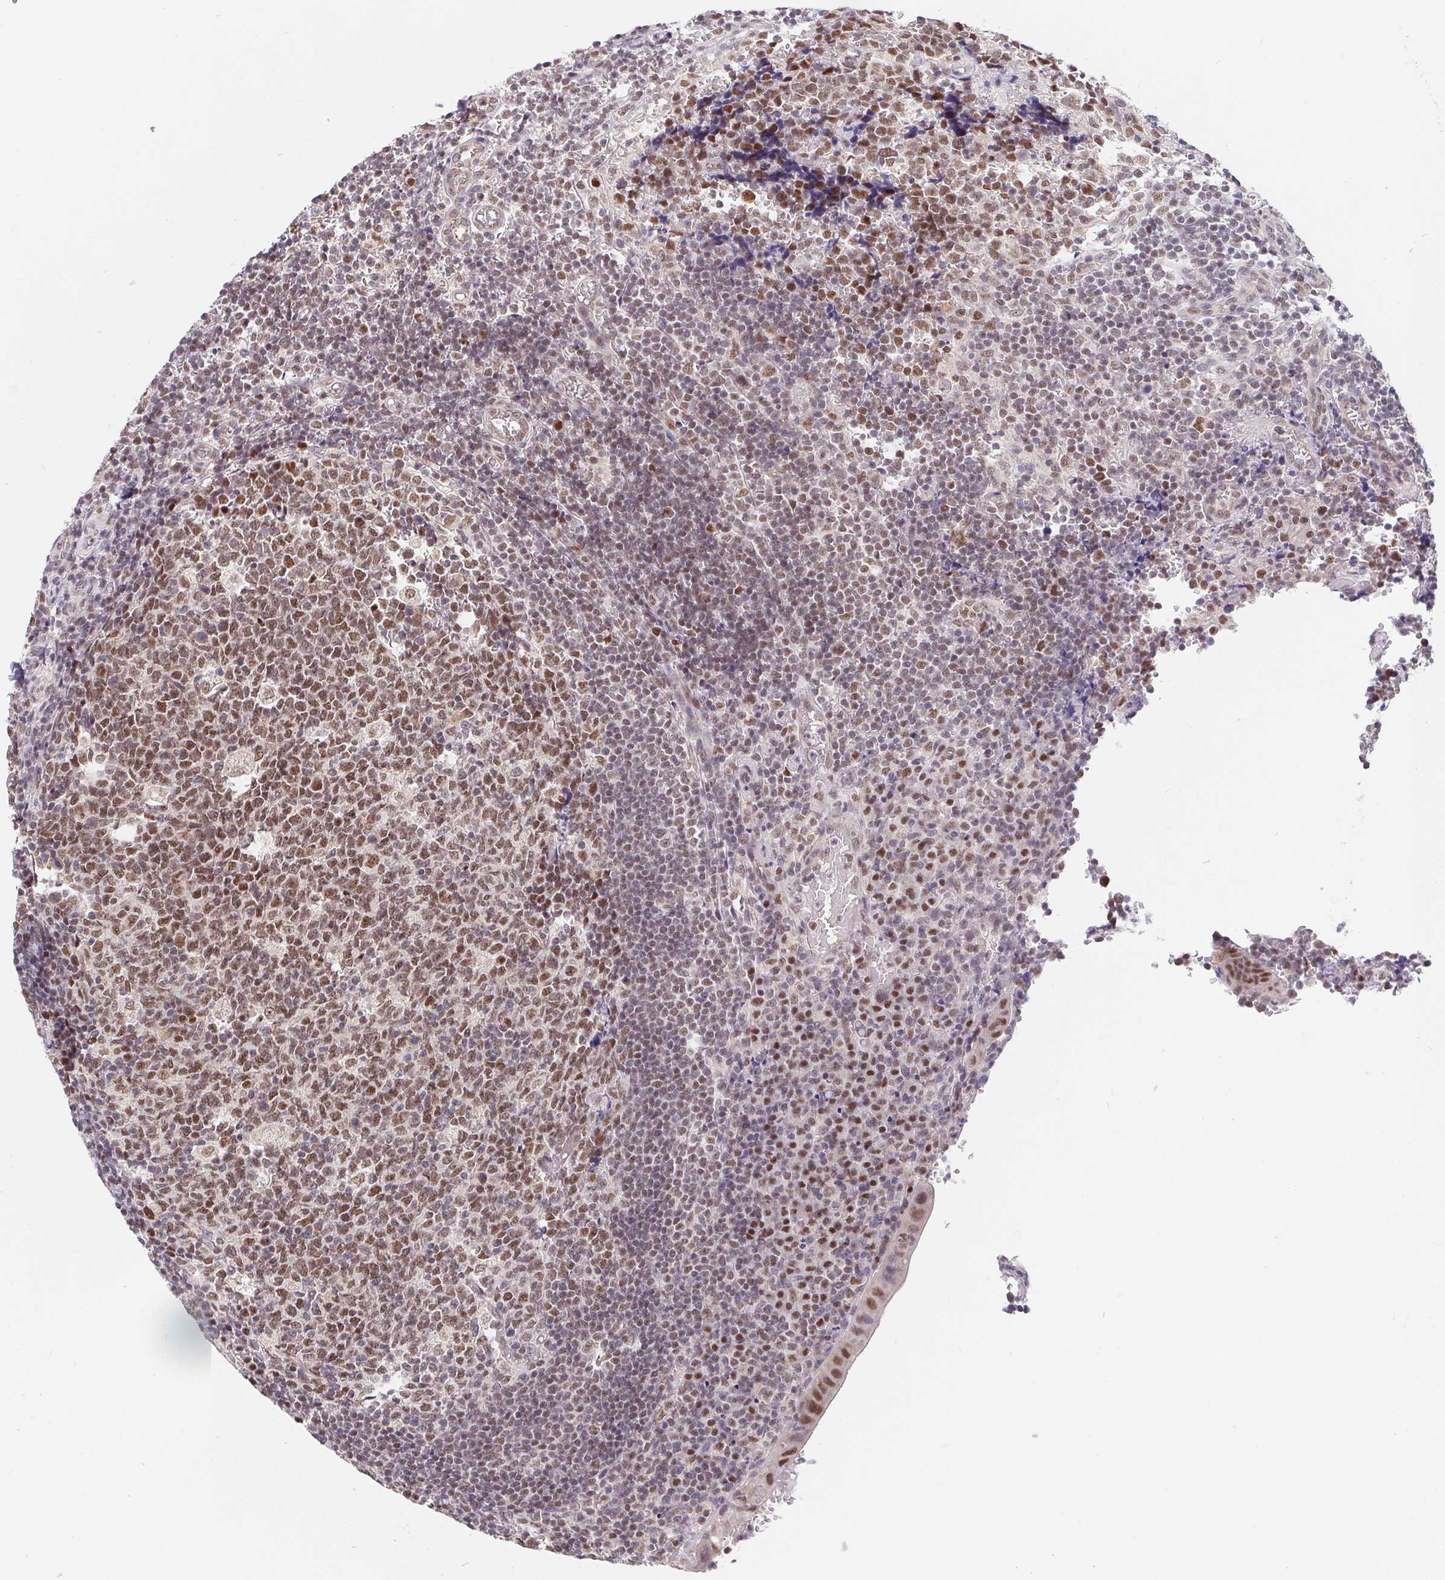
{"staining": {"intensity": "moderate", "quantity": ">75%", "location": "nuclear"}, "tissue": "appendix", "cell_type": "Glandular cells", "image_type": "normal", "snomed": [{"axis": "morphology", "description": "Normal tissue, NOS"}, {"axis": "topography", "description": "Appendix"}], "caption": "Immunohistochemical staining of normal appendix demonstrates >75% levels of moderate nuclear protein staining in approximately >75% of glandular cells.", "gene": "POU2F1", "patient": {"sex": "male", "age": 18}}